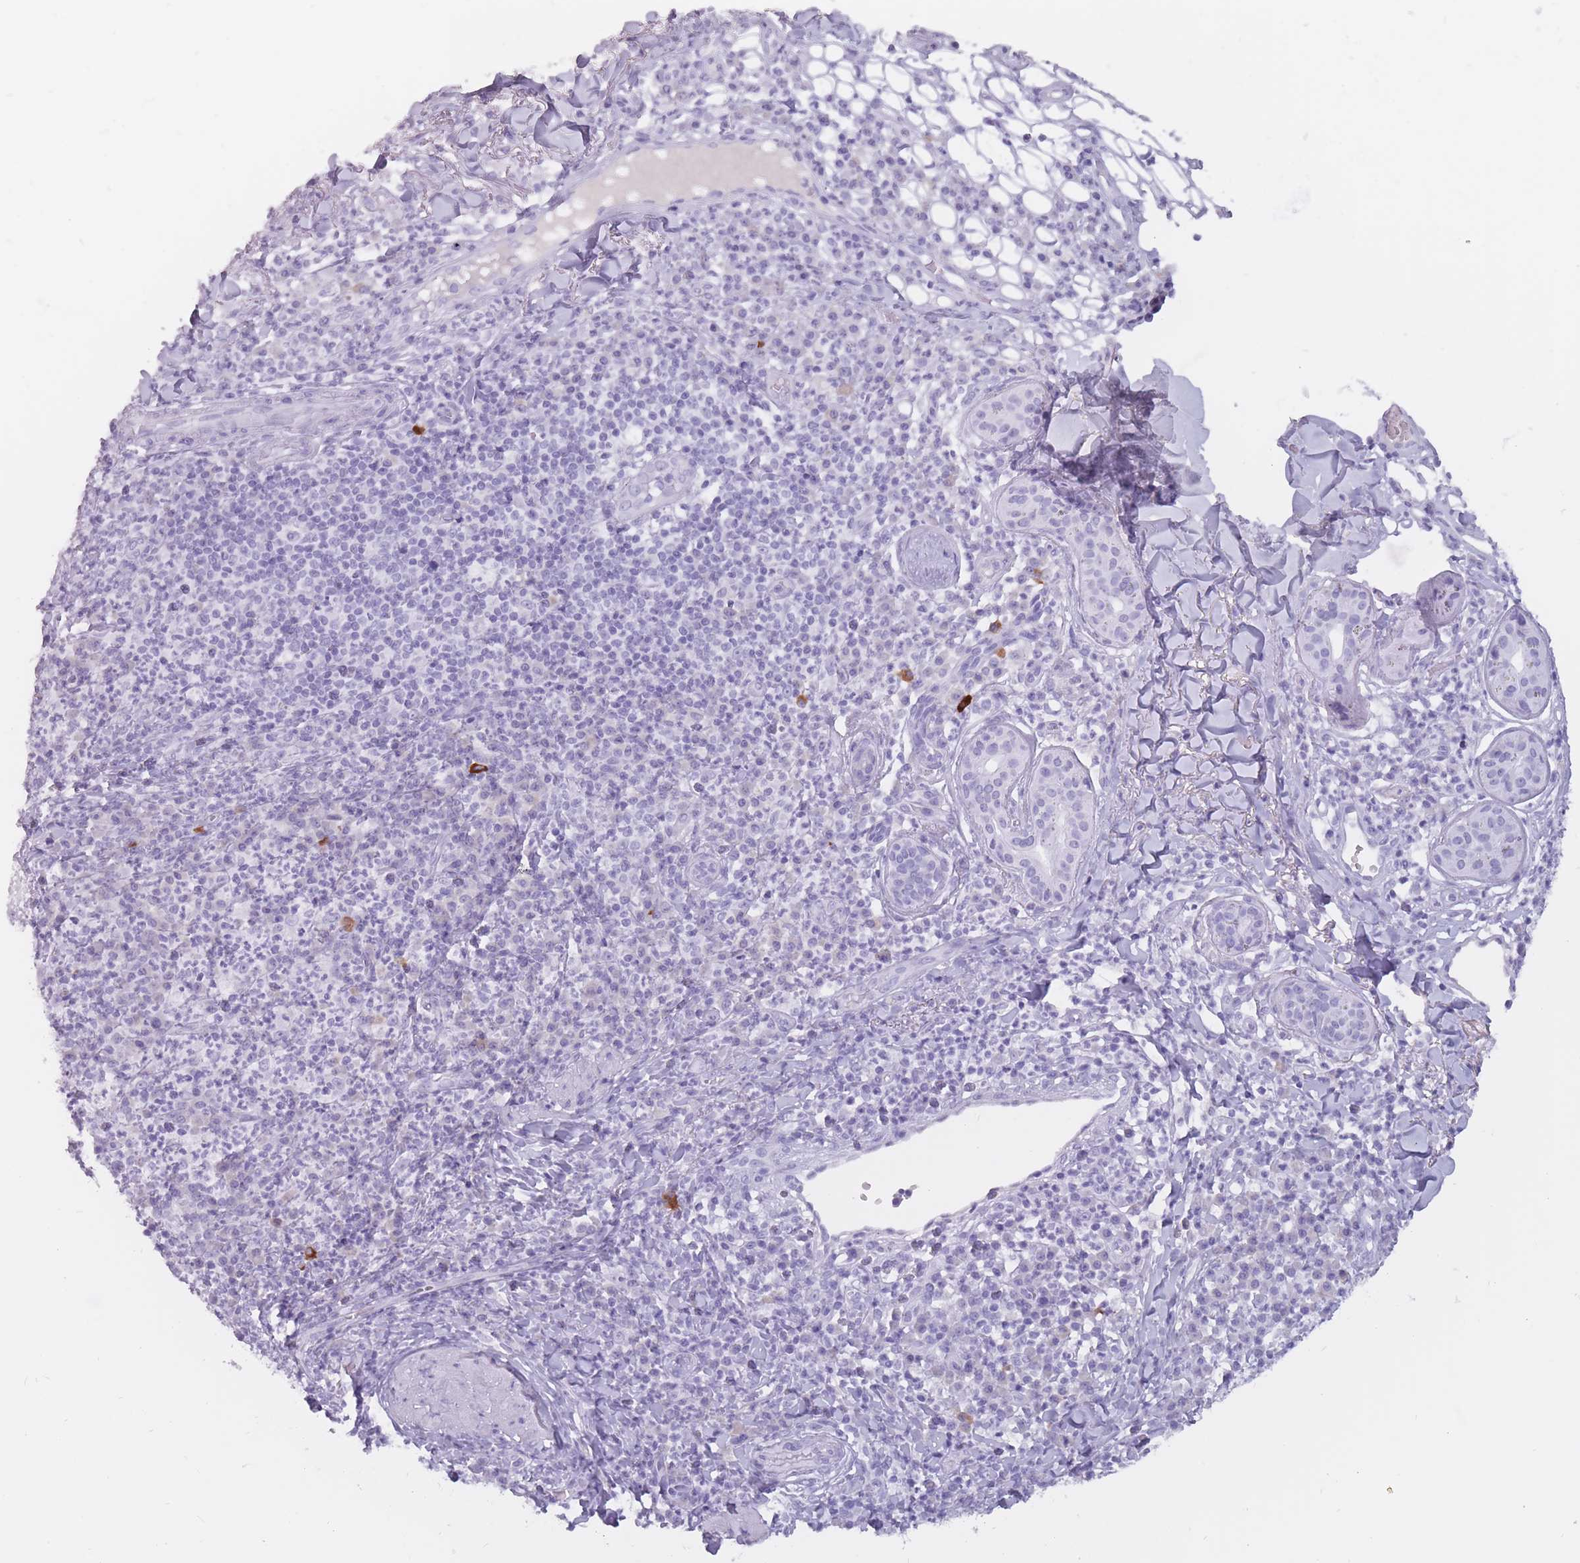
{"staining": {"intensity": "negative", "quantity": "none", "location": "none"}, "tissue": "skin cancer", "cell_type": "Tumor cells", "image_type": "cancer", "snomed": [{"axis": "morphology", "description": "Basal cell carcinoma"}, {"axis": "topography", "description": "Skin"}], "caption": "Immunohistochemistry image of neoplastic tissue: human basal cell carcinoma (skin) stained with DAB (3,3'-diaminobenzidine) reveals no significant protein staining in tumor cells. (DAB IHC visualized using brightfield microscopy, high magnification).", "gene": "PNMA3", "patient": {"sex": "male", "age": 88}}